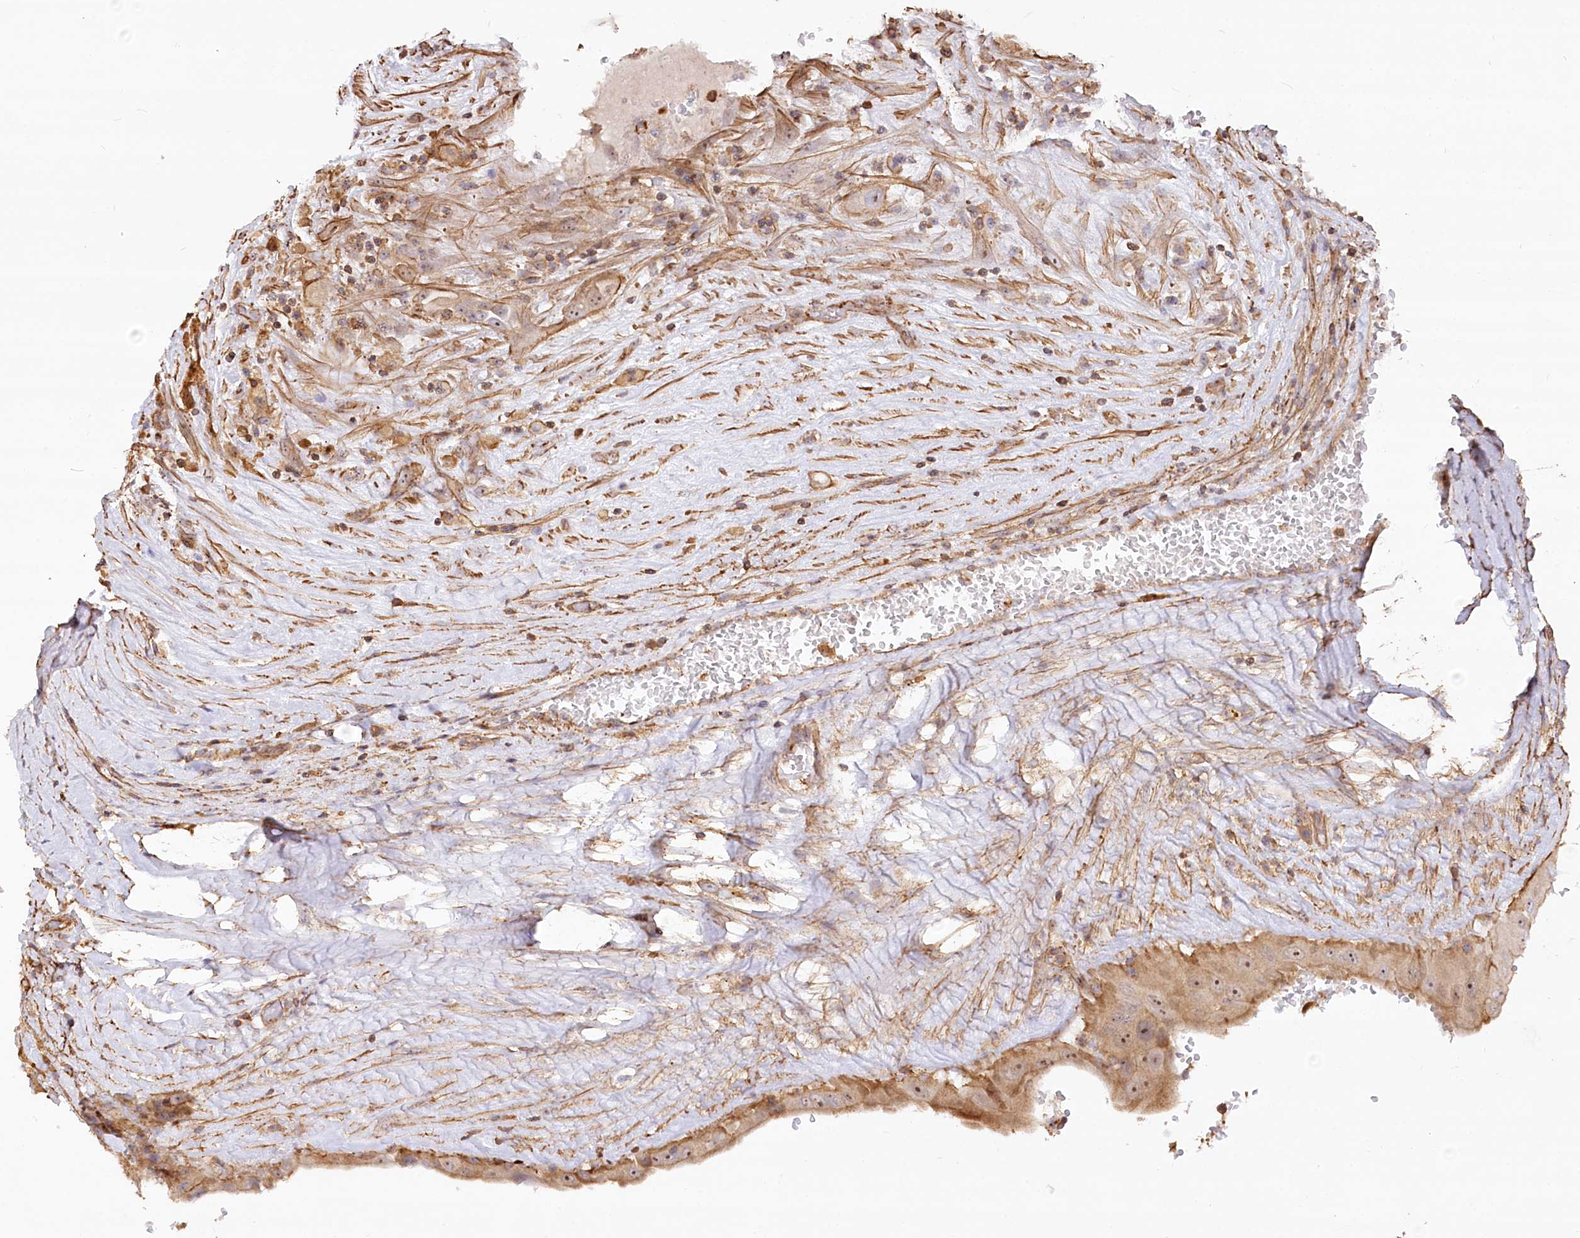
{"staining": {"intensity": "moderate", "quantity": "25%-75%", "location": "cytoplasmic/membranous,nuclear"}, "tissue": "thyroid cancer", "cell_type": "Tumor cells", "image_type": "cancer", "snomed": [{"axis": "morphology", "description": "Papillary adenocarcinoma, NOS"}, {"axis": "topography", "description": "Thyroid gland"}], "caption": "Immunohistochemical staining of human thyroid cancer demonstrates medium levels of moderate cytoplasmic/membranous and nuclear protein staining in approximately 25%-75% of tumor cells. (DAB (3,3'-diaminobenzidine) IHC, brown staining for protein, blue staining for nuclei).", "gene": "WDR36", "patient": {"sex": "male", "age": 77}}